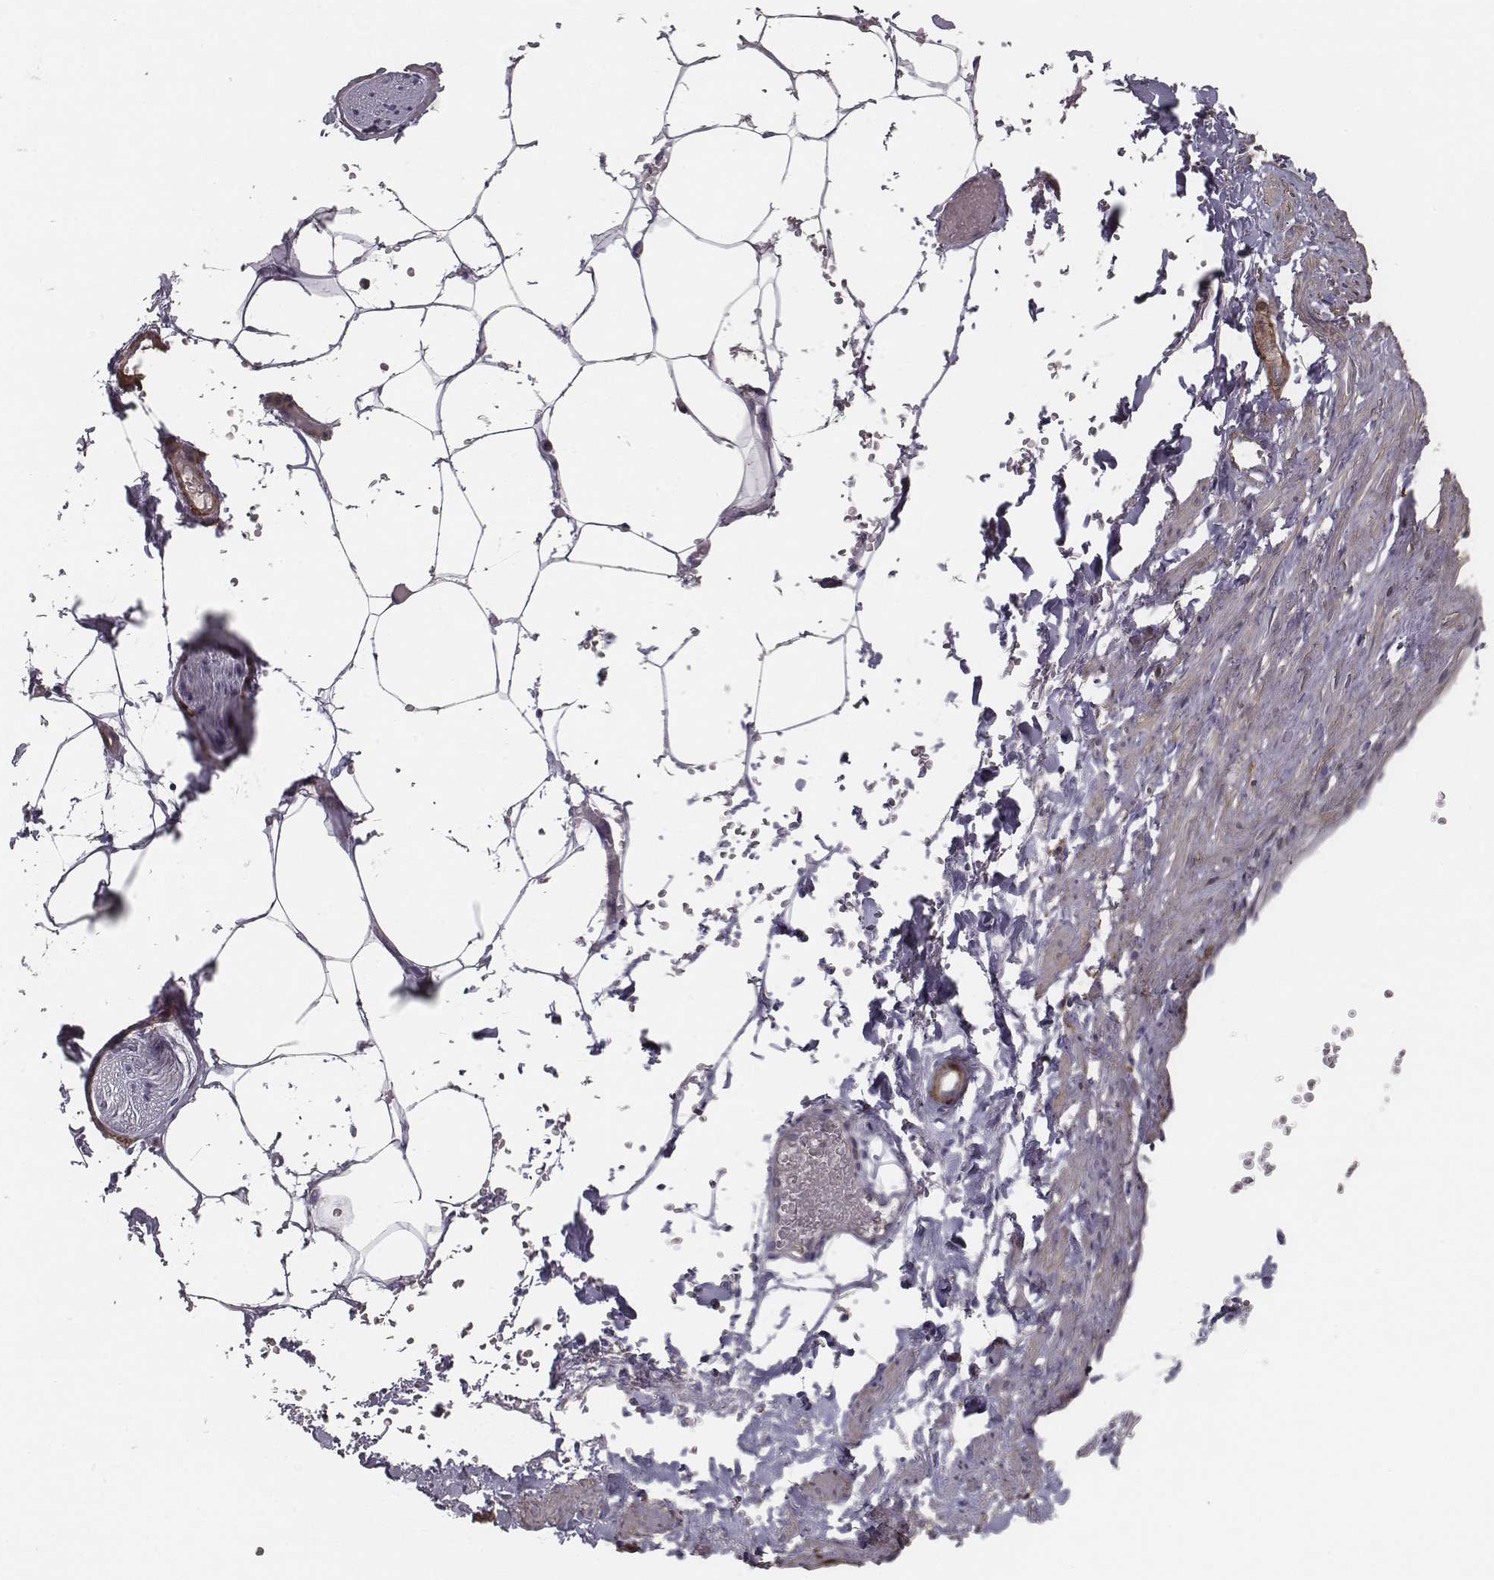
{"staining": {"intensity": "negative", "quantity": "none", "location": "none"}, "tissue": "adipose tissue", "cell_type": "Adipocytes", "image_type": "normal", "snomed": [{"axis": "morphology", "description": "Normal tissue, NOS"}, {"axis": "topography", "description": "Prostate"}, {"axis": "topography", "description": "Peripheral nerve tissue"}], "caption": "Normal adipose tissue was stained to show a protein in brown. There is no significant positivity in adipocytes. (Brightfield microscopy of DAB (3,3'-diaminobenzidine) immunohistochemistry (IHC) at high magnification).", "gene": "ISYNA1", "patient": {"sex": "male", "age": 55}}